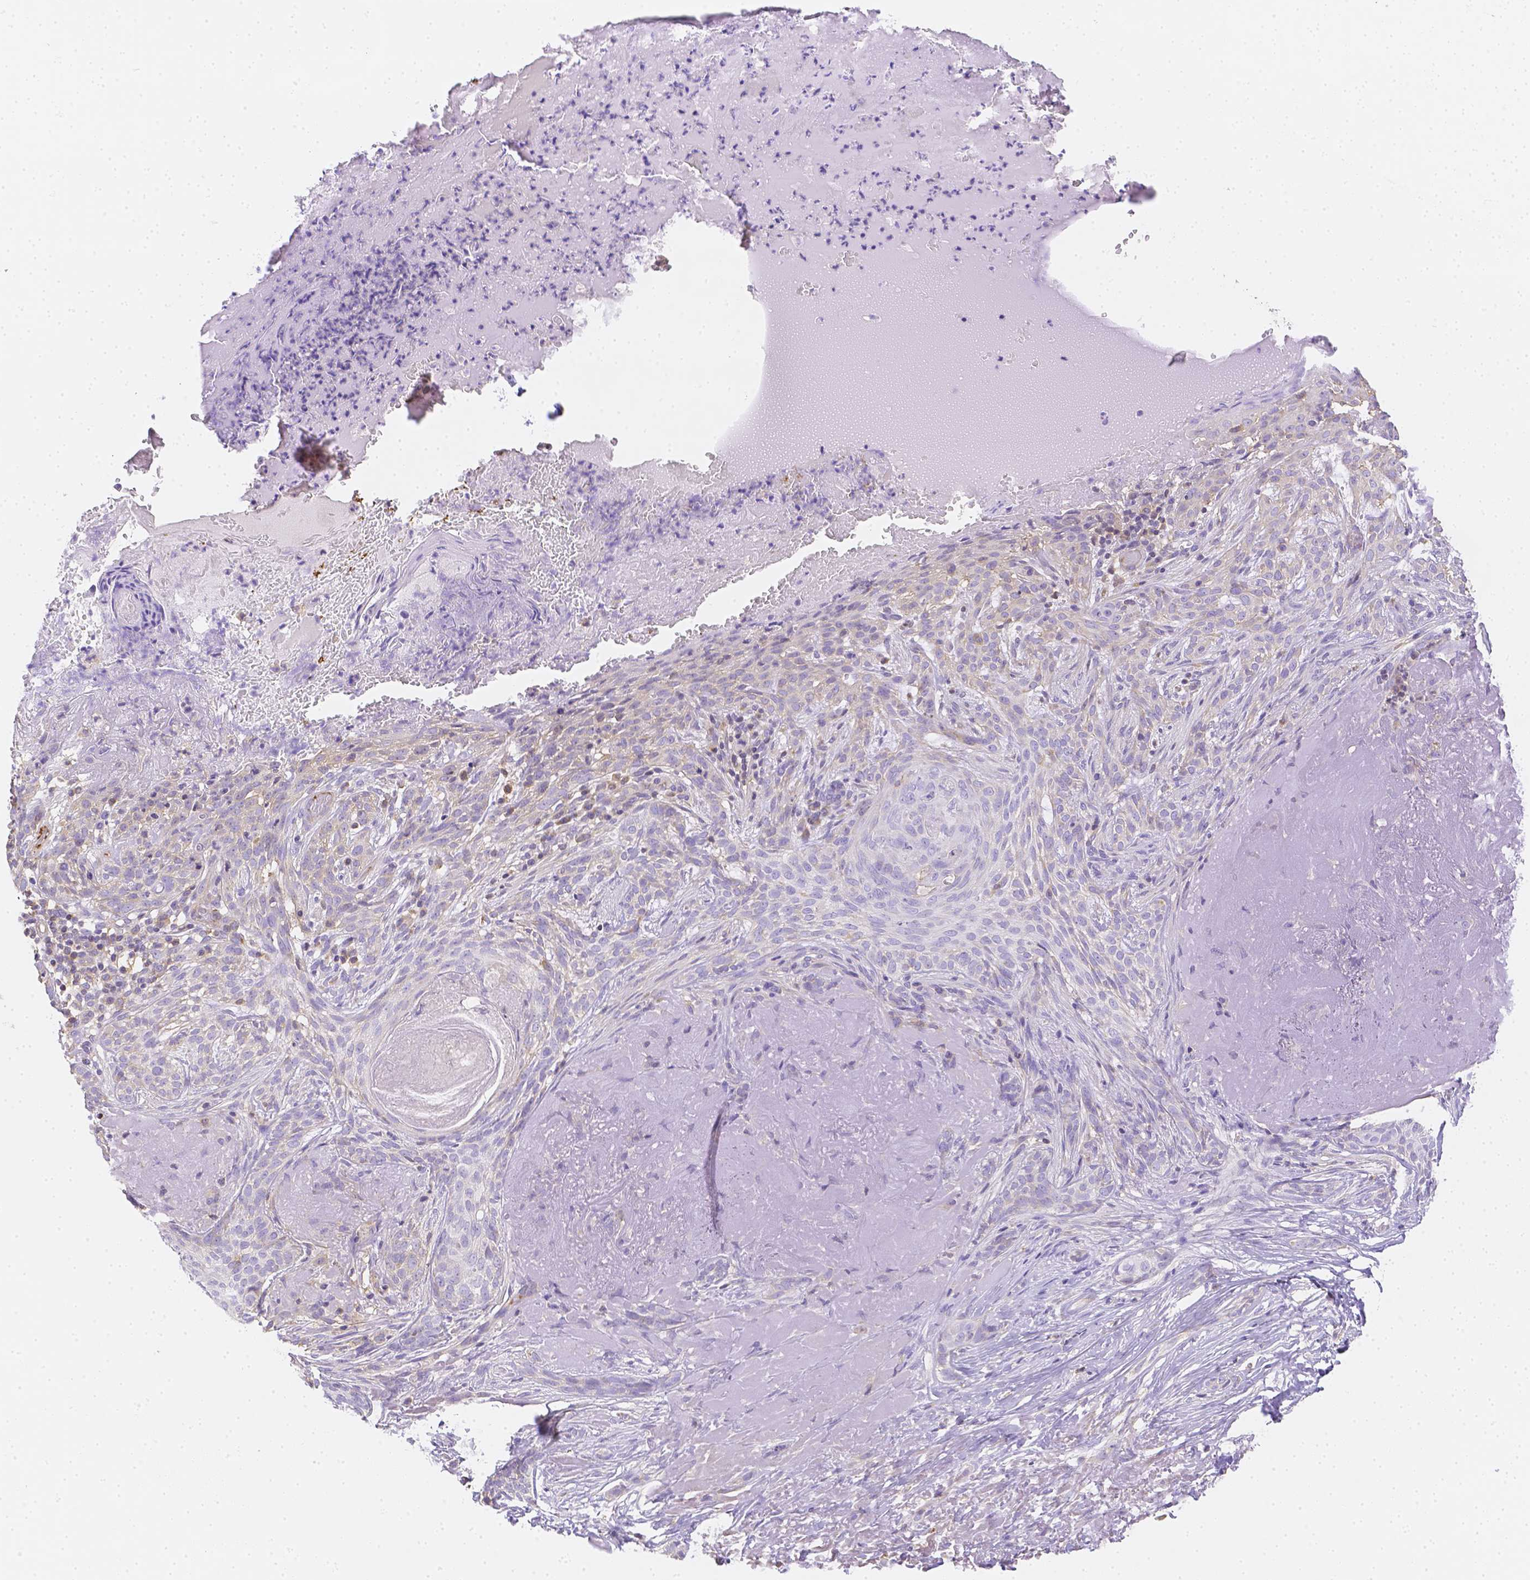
{"staining": {"intensity": "negative", "quantity": "none", "location": "none"}, "tissue": "skin cancer", "cell_type": "Tumor cells", "image_type": "cancer", "snomed": [{"axis": "morphology", "description": "Basal cell carcinoma"}, {"axis": "topography", "description": "Skin"}], "caption": "IHC photomicrograph of neoplastic tissue: human basal cell carcinoma (skin) stained with DAB reveals no significant protein staining in tumor cells.", "gene": "ASAH2", "patient": {"sex": "male", "age": 84}}